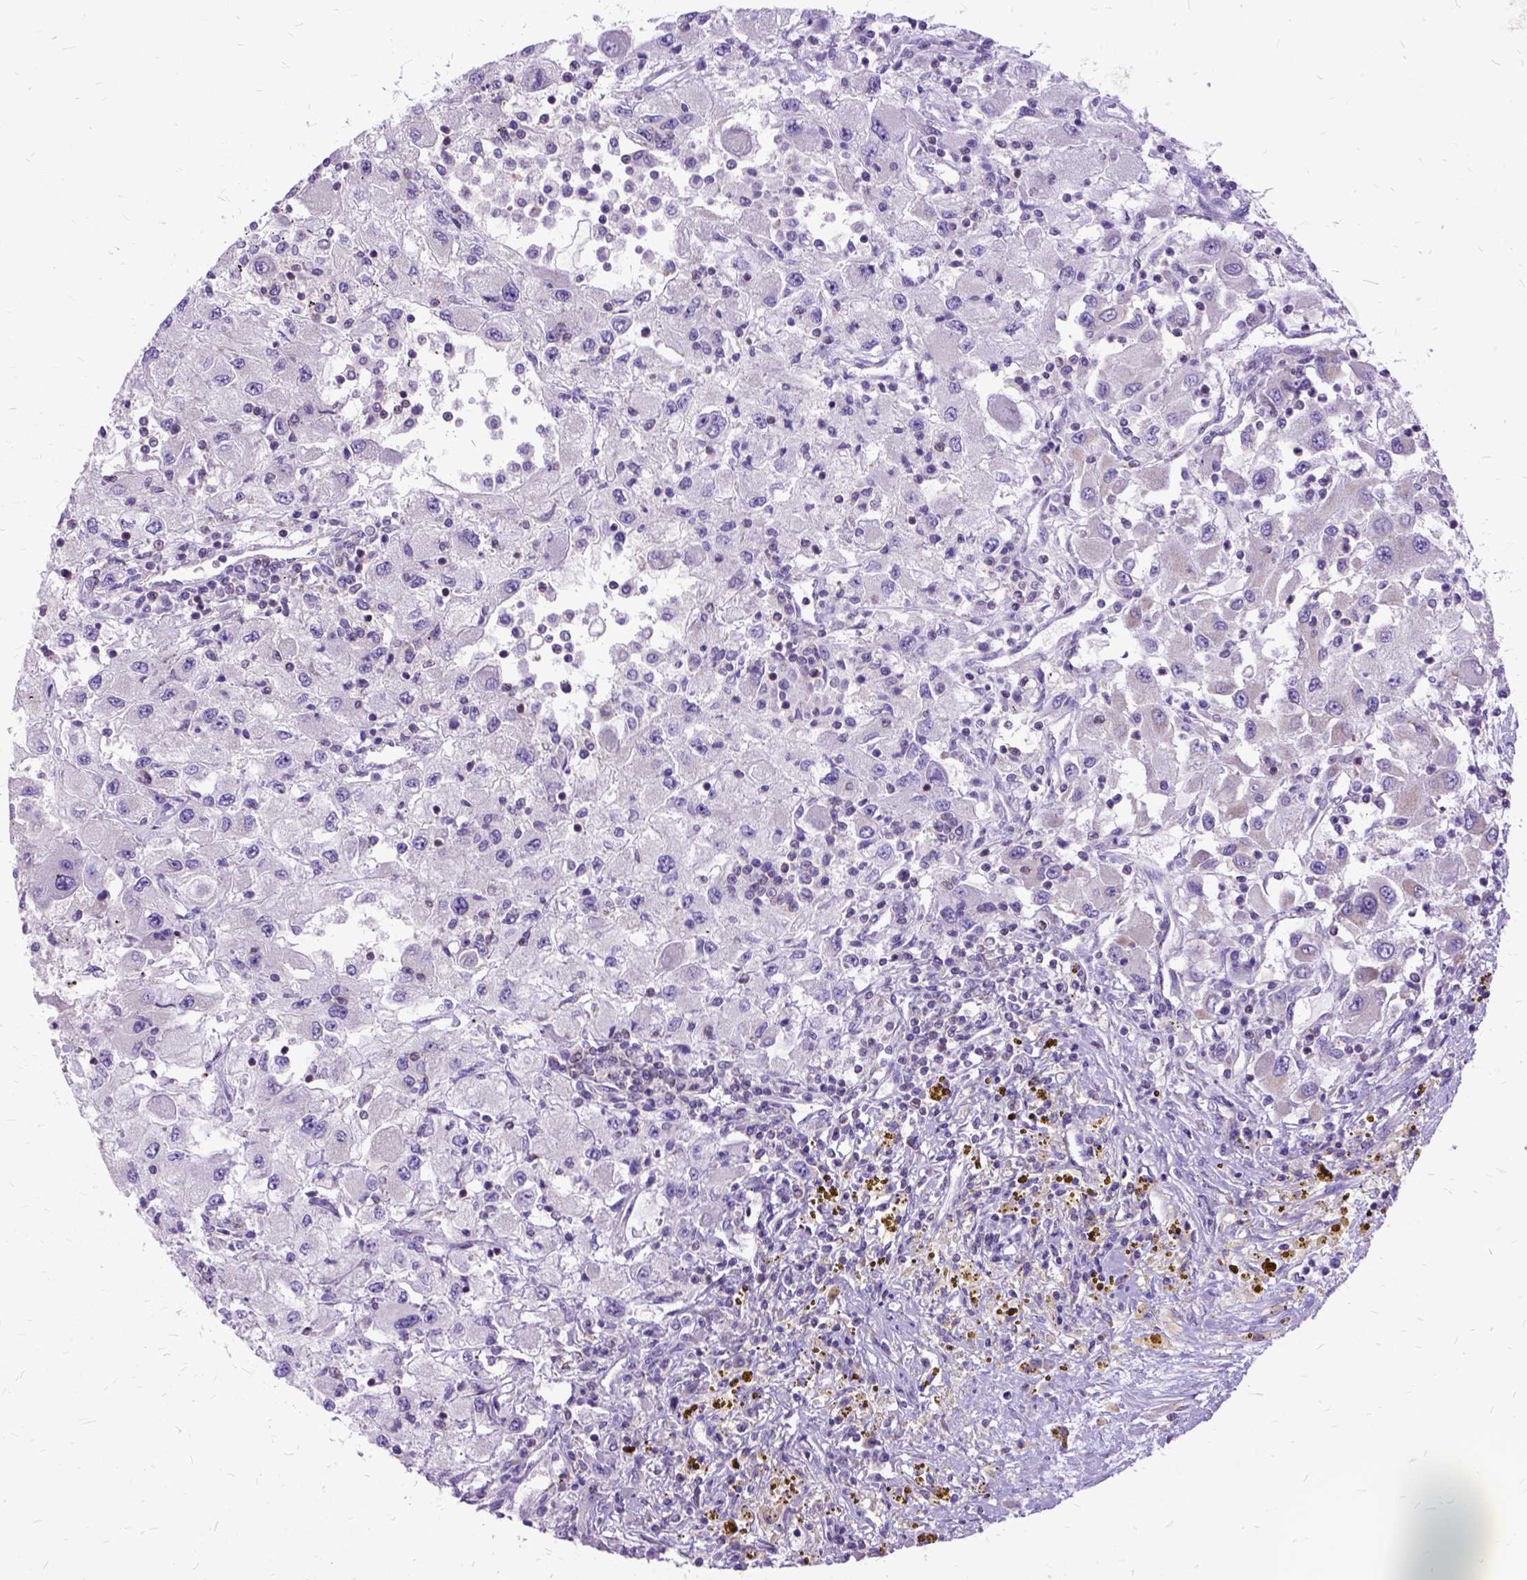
{"staining": {"intensity": "negative", "quantity": "none", "location": "none"}, "tissue": "renal cancer", "cell_type": "Tumor cells", "image_type": "cancer", "snomed": [{"axis": "morphology", "description": "Adenocarcinoma, NOS"}, {"axis": "topography", "description": "Kidney"}], "caption": "DAB (3,3'-diaminobenzidine) immunohistochemical staining of human renal cancer (adenocarcinoma) reveals no significant positivity in tumor cells.", "gene": "OXCT1", "patient": {"sex": "female", "age": 67}}